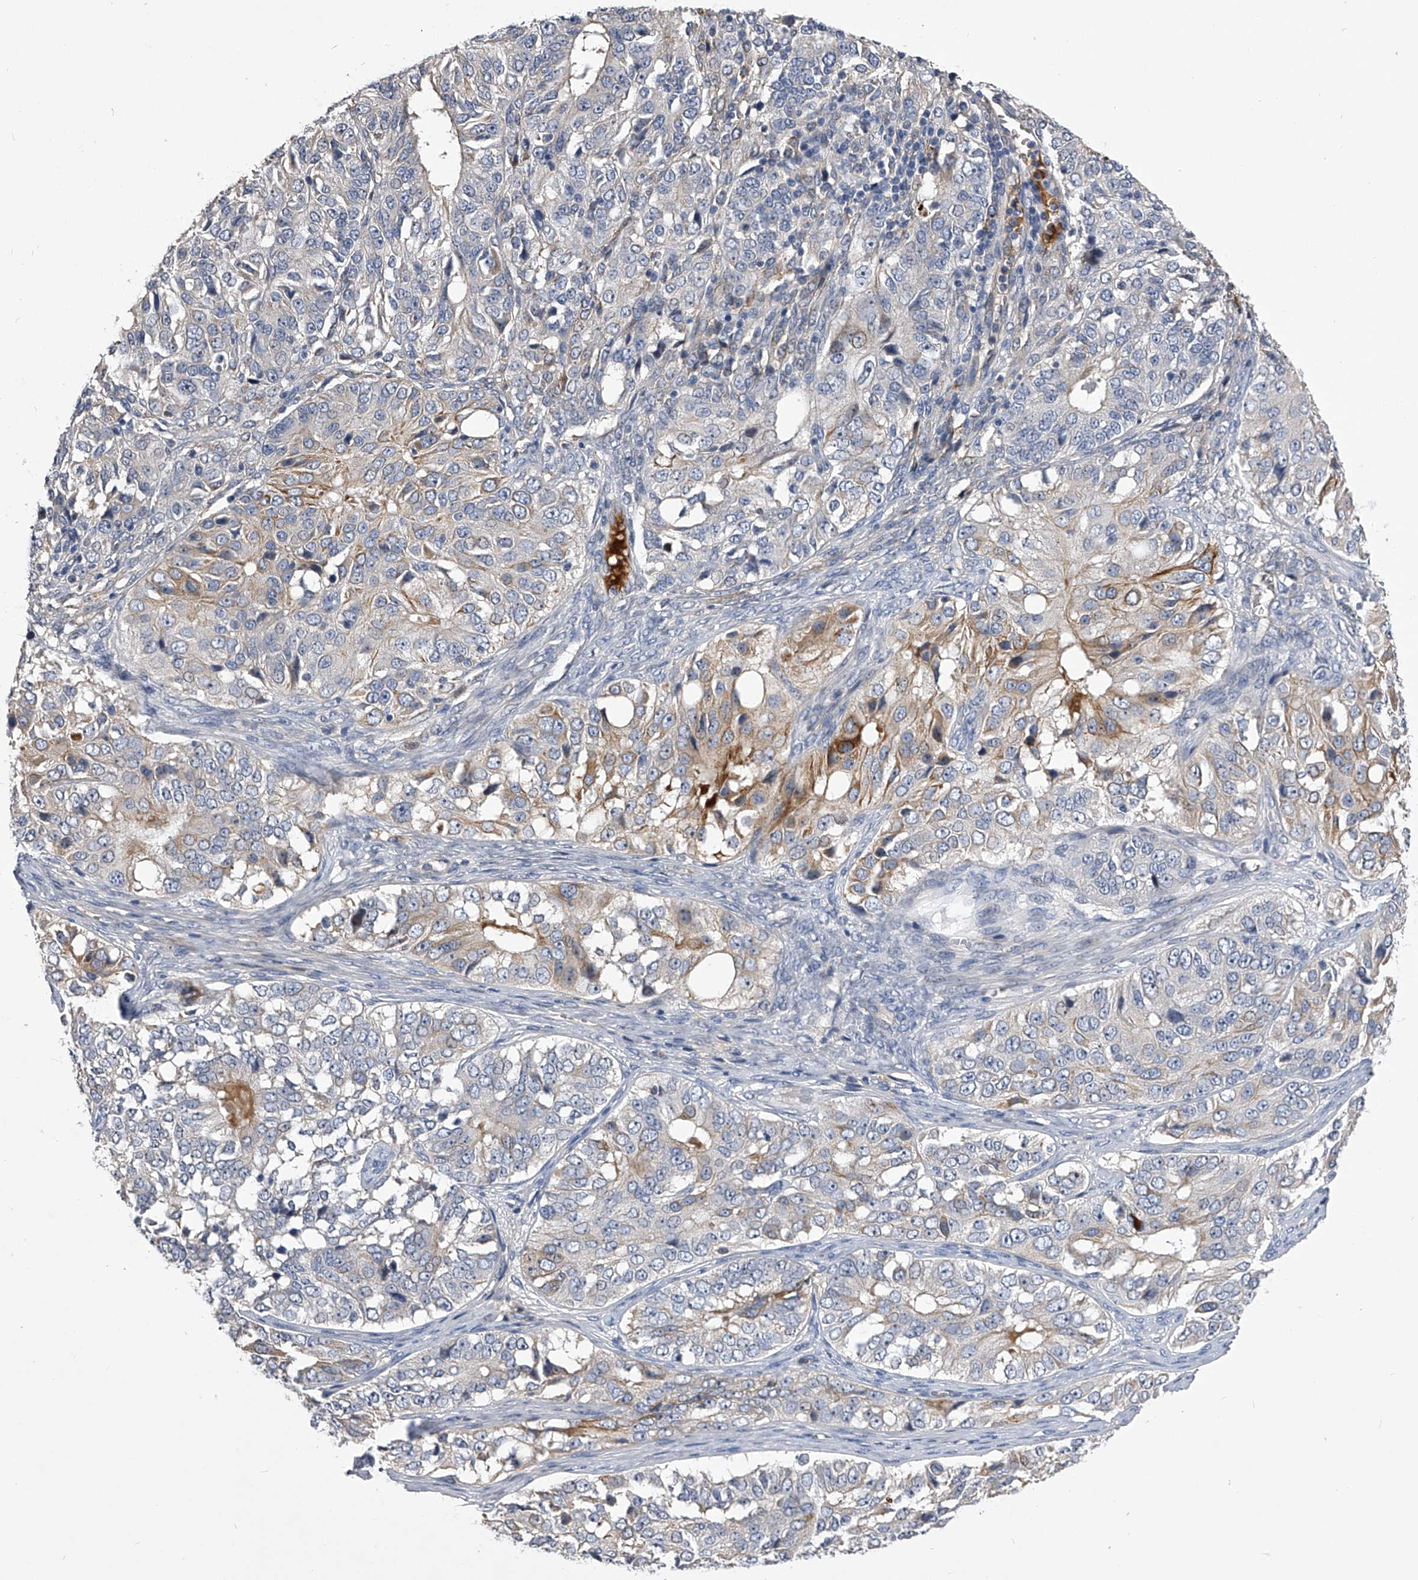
{"staining": {"intensity": "moderate", "quantity": "<25%", "location": "cytoplasmic/membranous"}, "tissue": "ovarian cancer", "cell_type": "Tumor cells", "image_type": "cancer", "snomed": [{"axis": "morphology", "description": "Carcinoma, endometroid"}, {"axis": "topography", "description": "Ovary"}], "caption": "Brown immunohistochemical staining in human ovarian cancer exhibits moderate cytoplasmic/membranous positivity in about <25% of tumor cells.", "gene": "MDN1", "patient": {"sex": "female", "age": 51}}